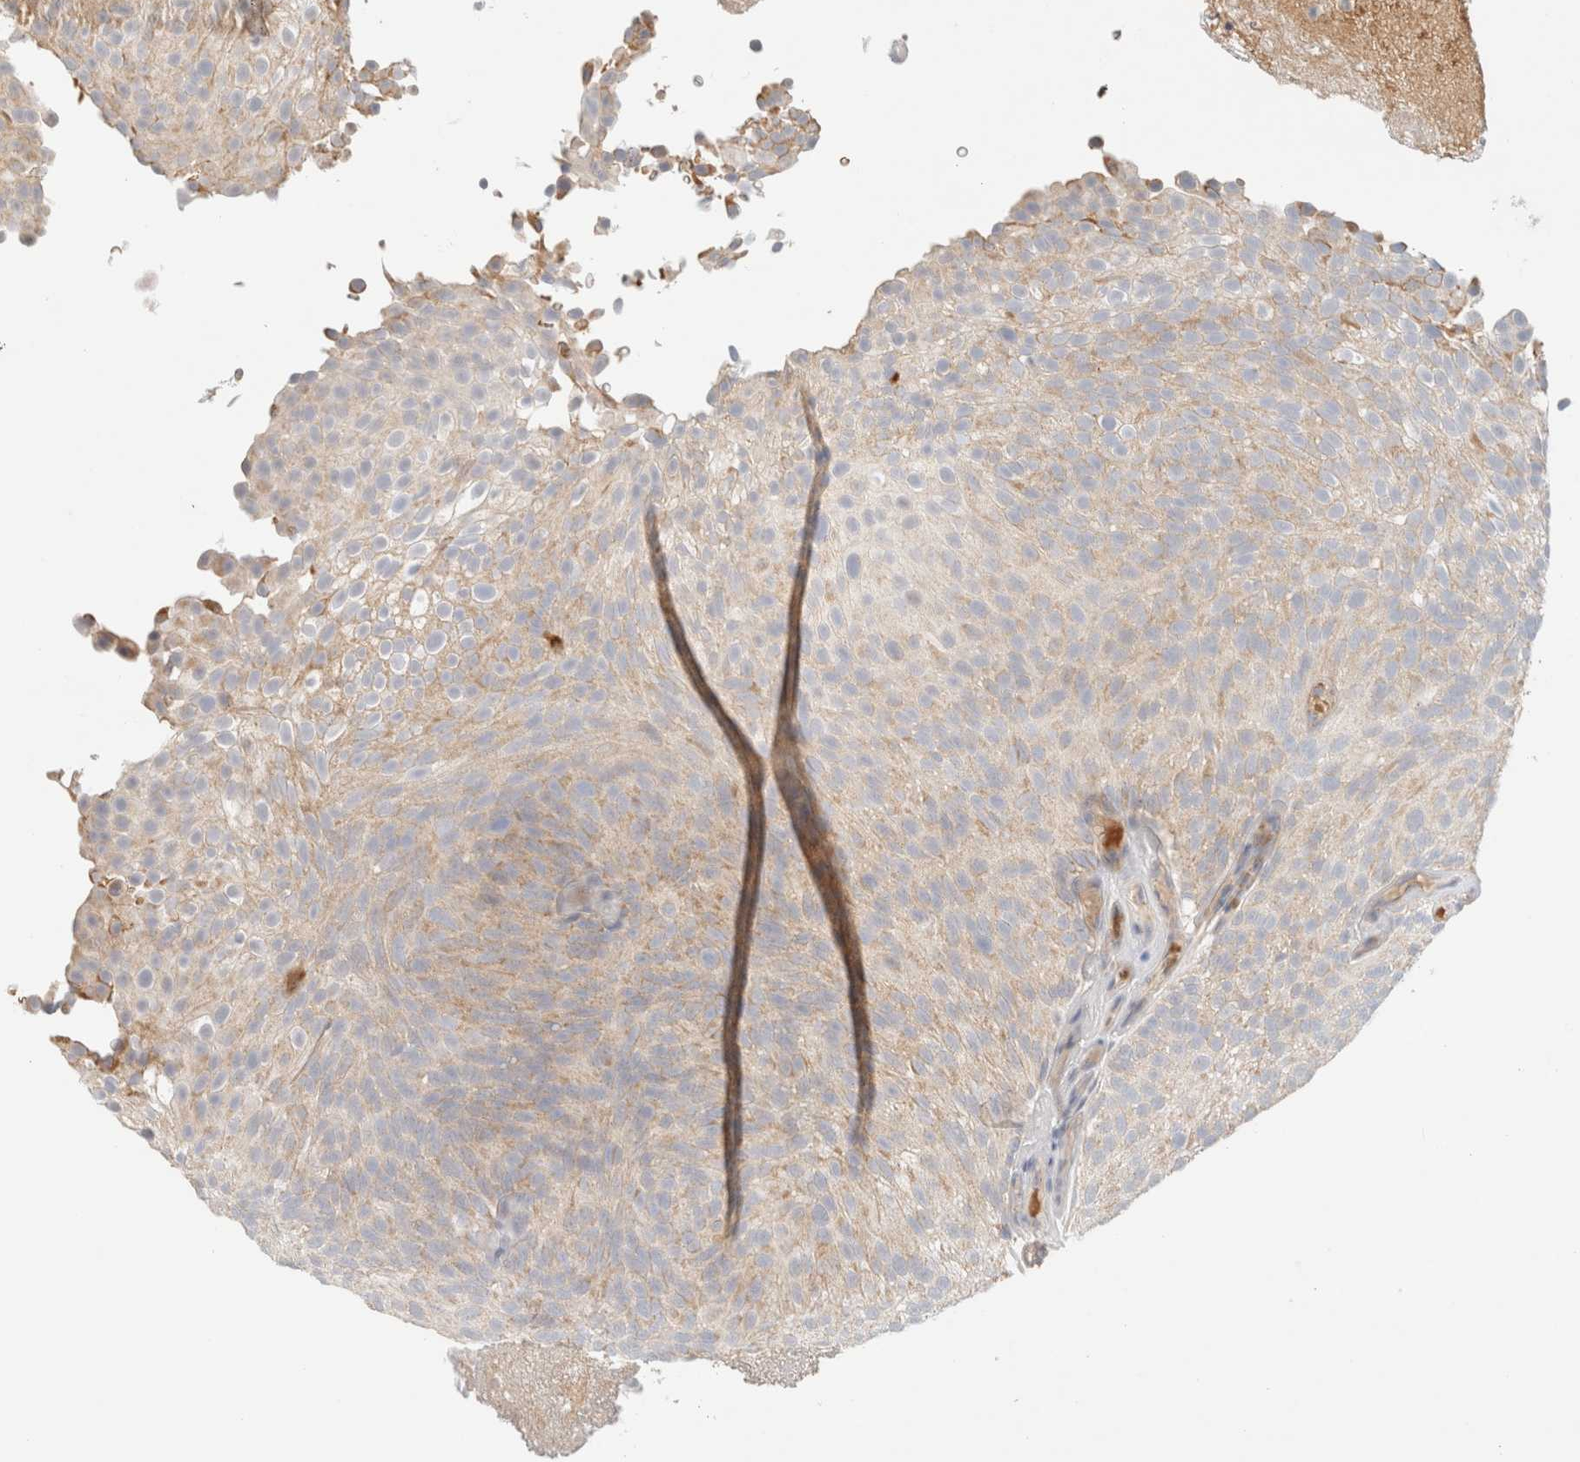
{"staining": {"intensity": "moderate", "quantity": "<25%", "location": "cytoplasmic/membranous"}, "tissue": "urothelial cancer", "cell_type": "Tumor cells", "image_type": "cancer", "snomed": [{"axis": "morphology", "description": "Urothelial carcinoma, Low grade"}, {"axis": "topography", "description": "Urinary bladder"}], "caption": "Urothelial carcinoma (low-grade) stained with a protein marker reveals moderate staining in tumor cells.", "gene": "MRM3", "patient": {"sex": "male", "age": 78}}